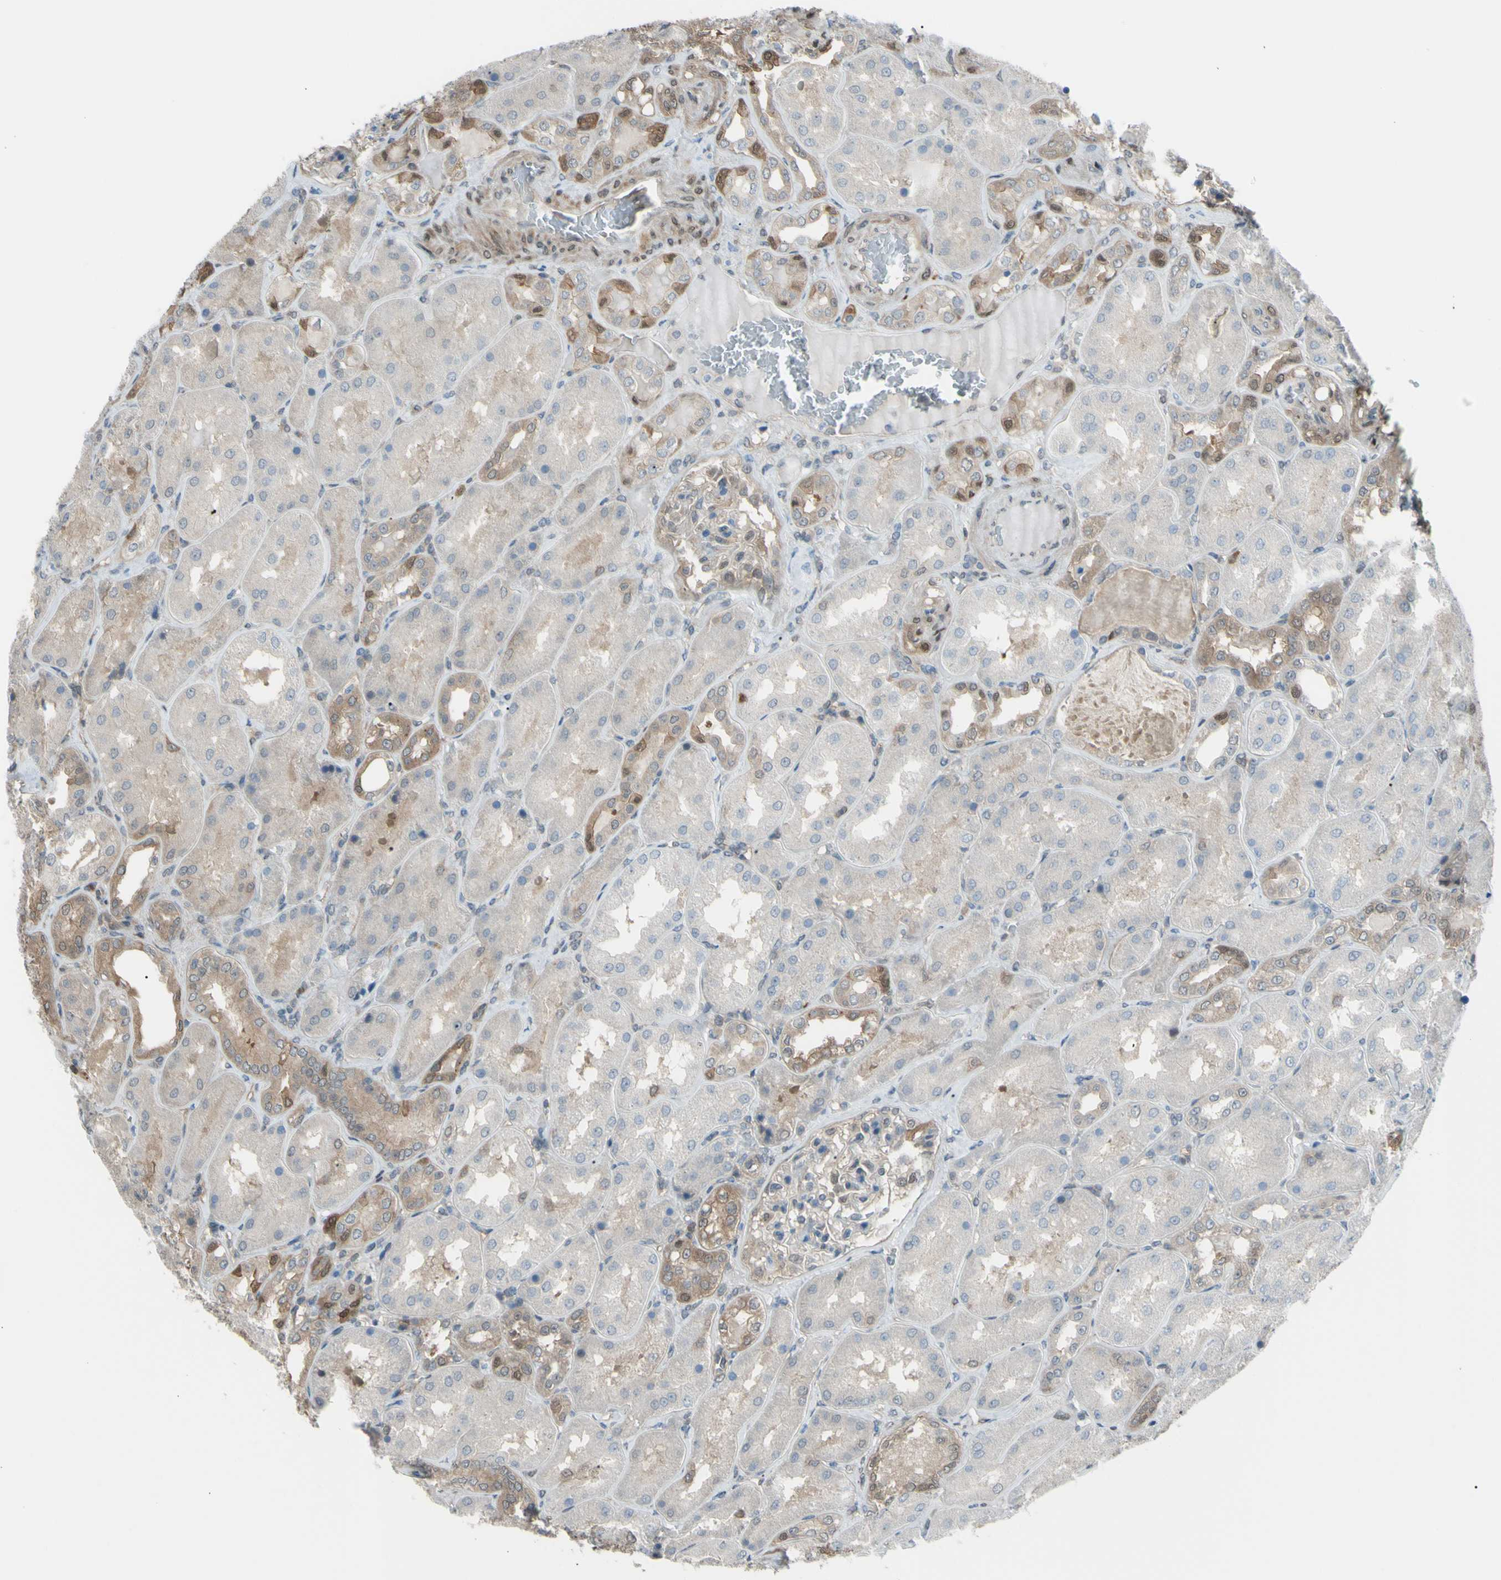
{"staining": {"intensity": "weak", "quantity": "25%-75%", "location": "cytoplasmic/membranous"}, "tissue": "kidney", "cell_type": "Cells in glomeruli", "image_type": "normal", "snomed": [{"axis": "morphology", "description": "Normal tissue, NOS"}, {"axis": "topography", "description": "Kidney"}], "caption": "Immunohistochemistry photomicrograph of normal kidney: kidney stained using immunohistochemistry exhibits low levels of weak protein expression localized specifically in the cytoplasmic/membranous of cells in glomeruli, appearing as a cytoplasmic/membranous brown color.", "gene": "YWHAQ", "patient": {"sex": "female", "age": 56}}